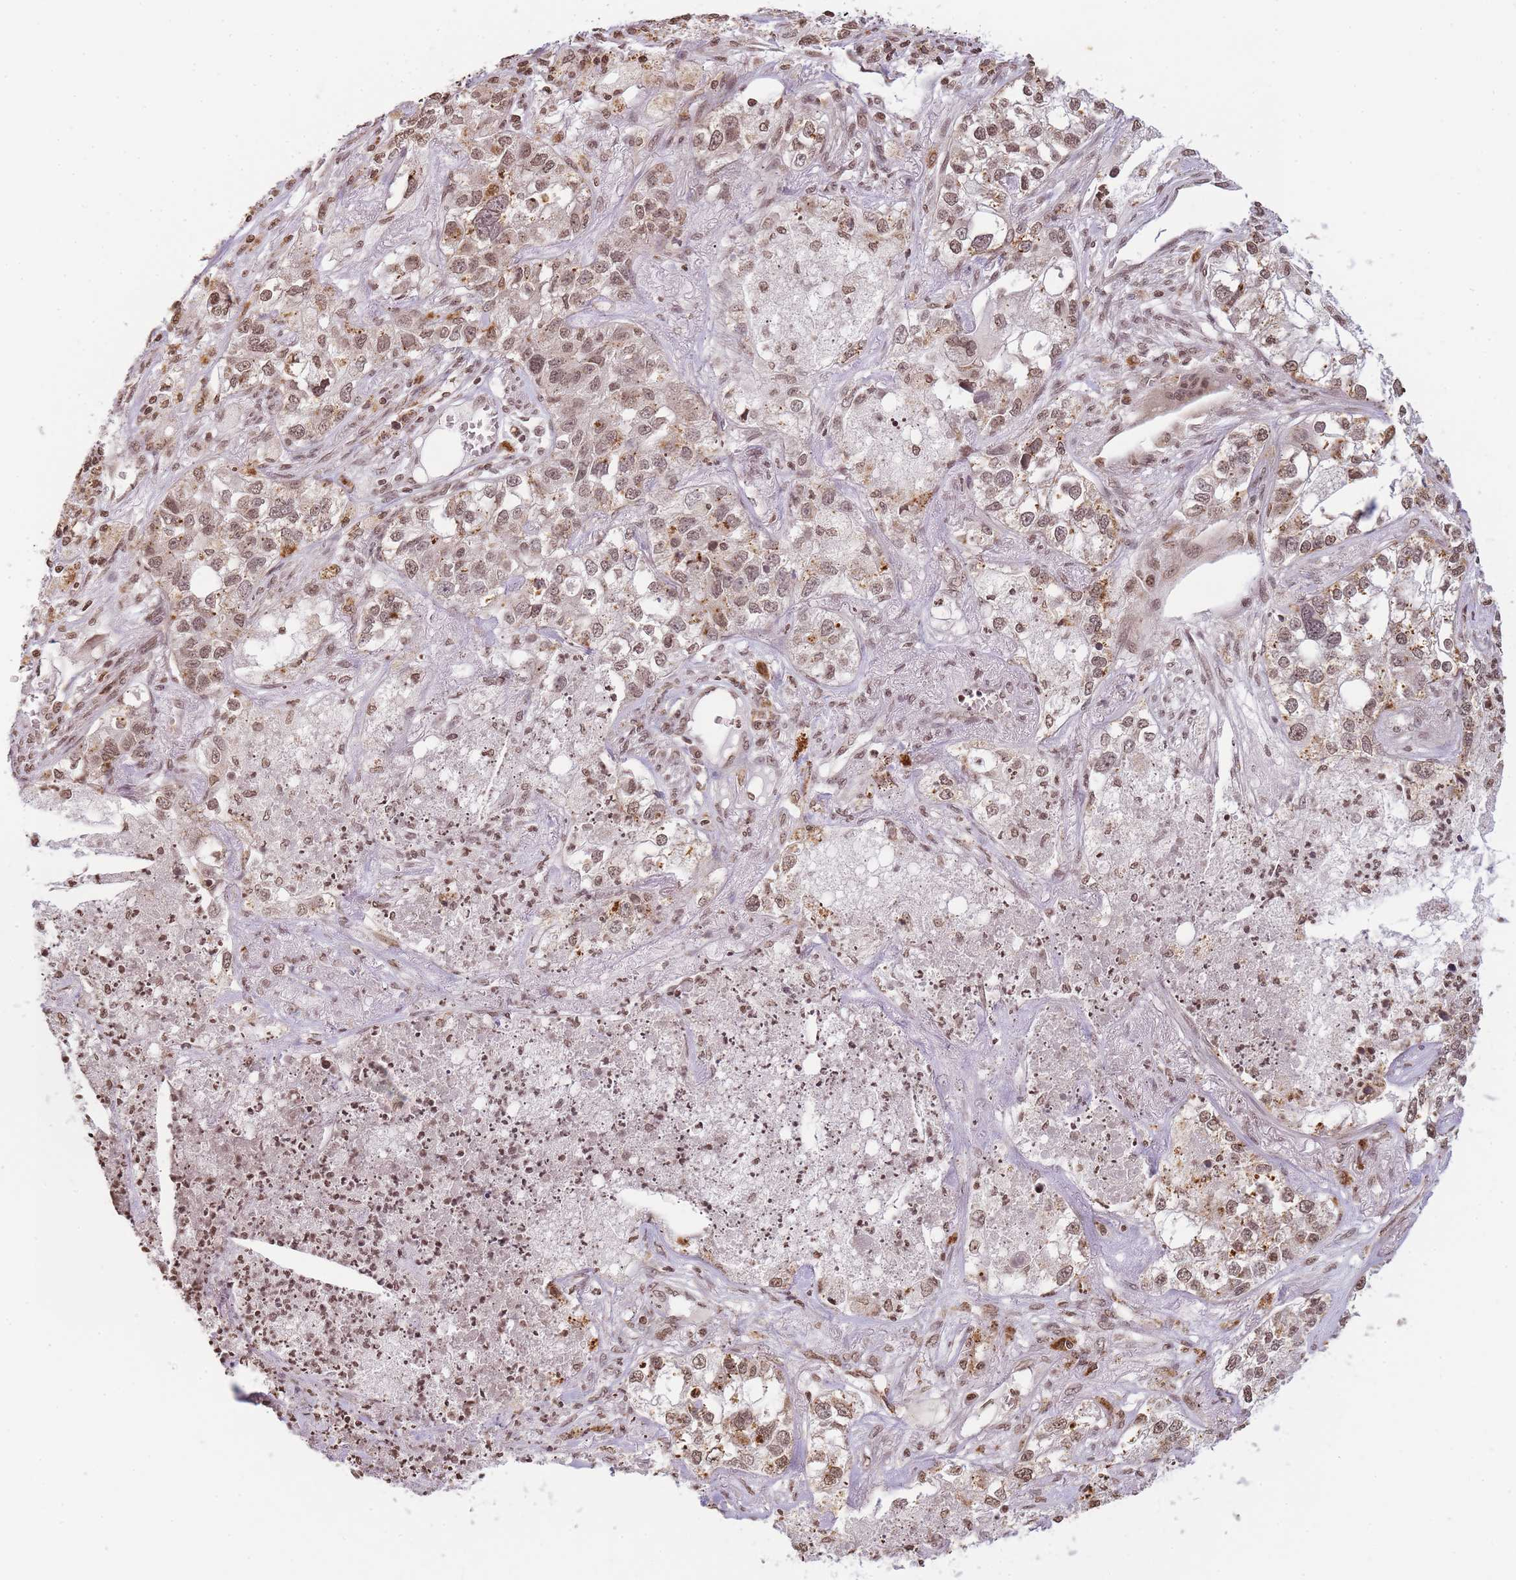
{"staining": {"intensity": "moderate", "quantity": ">75%", "location": "nuclear"}, "tissue": "lung cancer", "cell_type": "Tumor cells", "image_type": "cancer", "snomed": [{"axis": "morphology", "description": "Adenocarcinoma, NOS"}, {"axis": "topography", "description": "Lung"}], "caption": "This image displays IHC staining of human lung cancer (adenocarcinoma), with medium moderate nuclear staining in approximately >75% of tumor cells.", "gene": "WWTR1", "patient": {"sex": "male", "age": 49}}